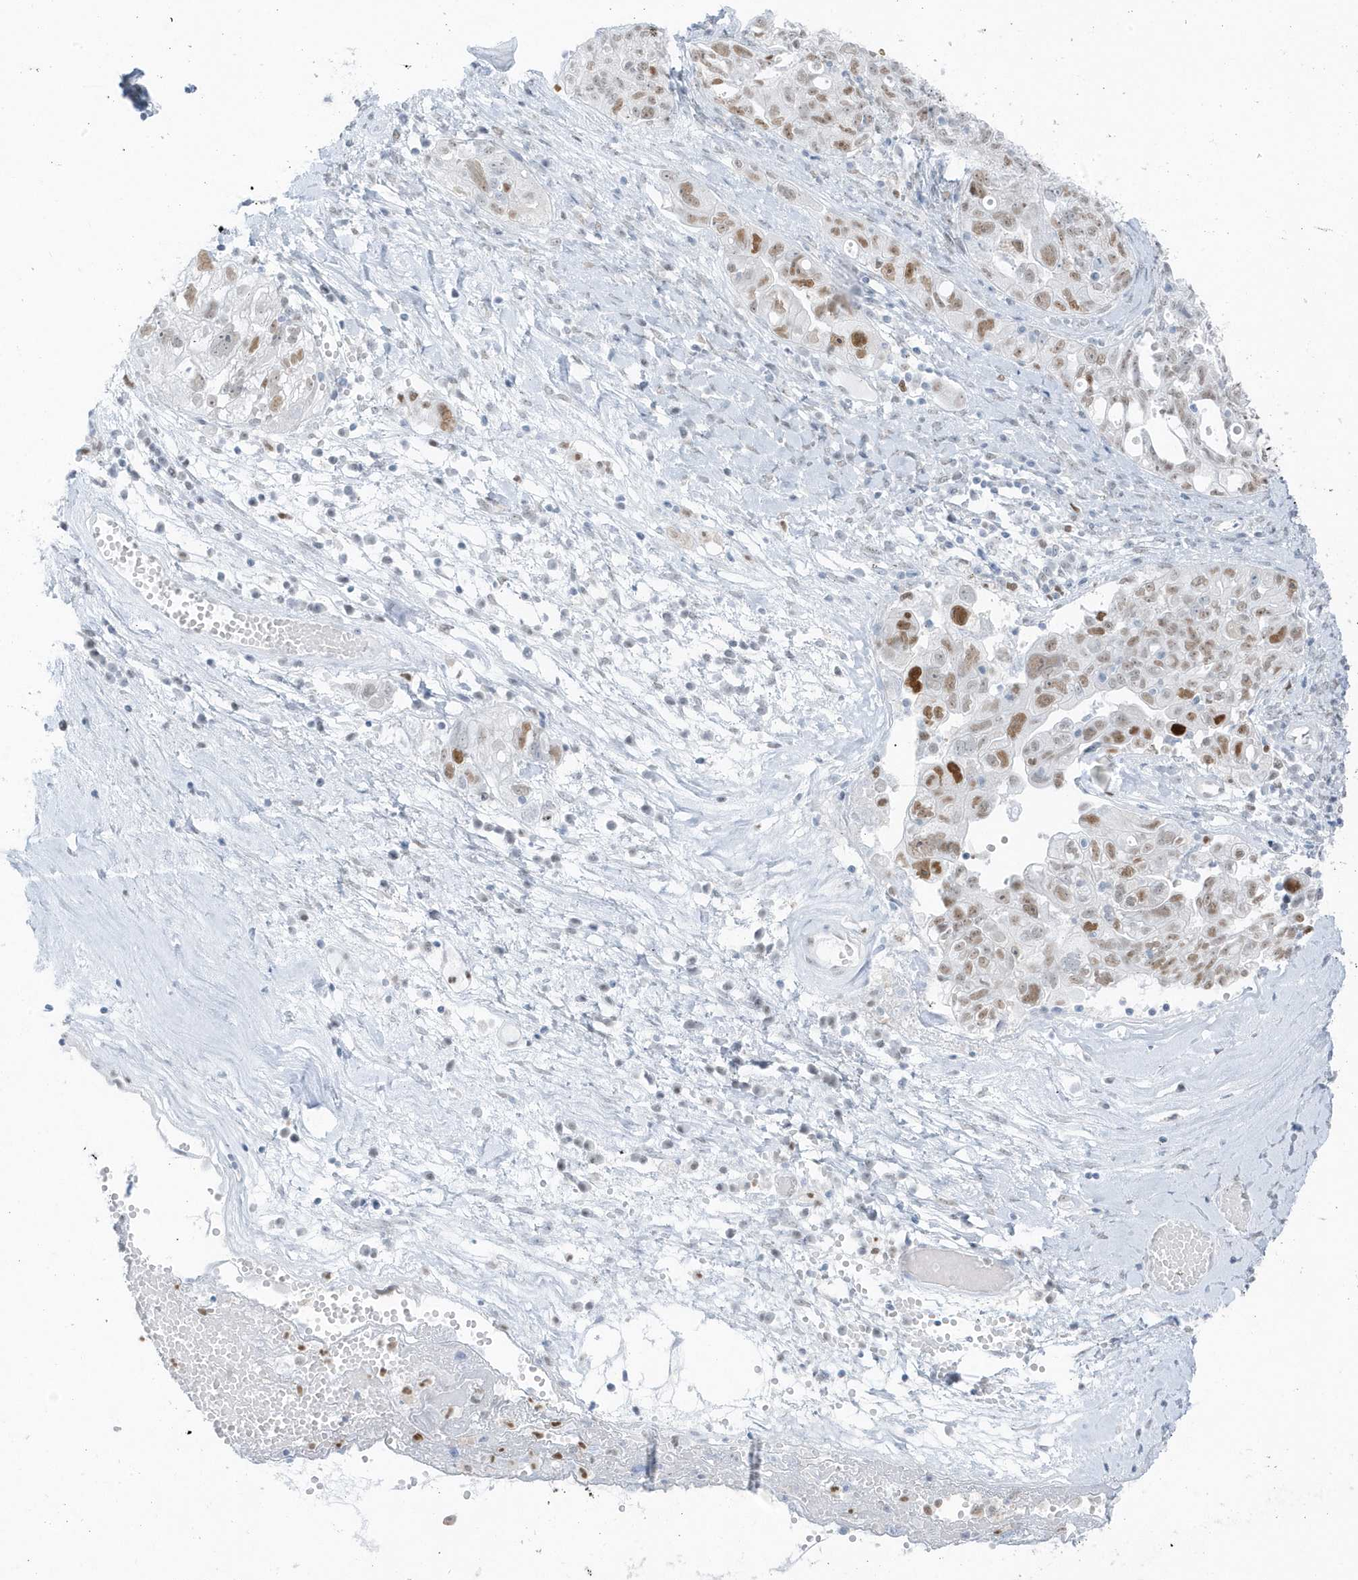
{"staining": {"intensity": "moderate", "quantity": ">75%", "location": "nuclear"}, "tissue": "ovarian cancer", "cell_type": "Tumor cells", "image_type": "cancer", "snomed": [{"axis": "morphology", "description": "Carcinoma, NOS"}, {"axis": "morphology", "description": "Cystadenocarcinoma, serous, NOS"}, {"axis": "topography", "description": "Ovary"}], "caption": "DAB immunohistochemical staining of serous cystadenocarcinoma (ovarian) exhibits moderate nuclear protein staining in approximately >75% of tumor cells.", "gene": "SMIM34", "patient": {"sex": "female", "age": 69}}